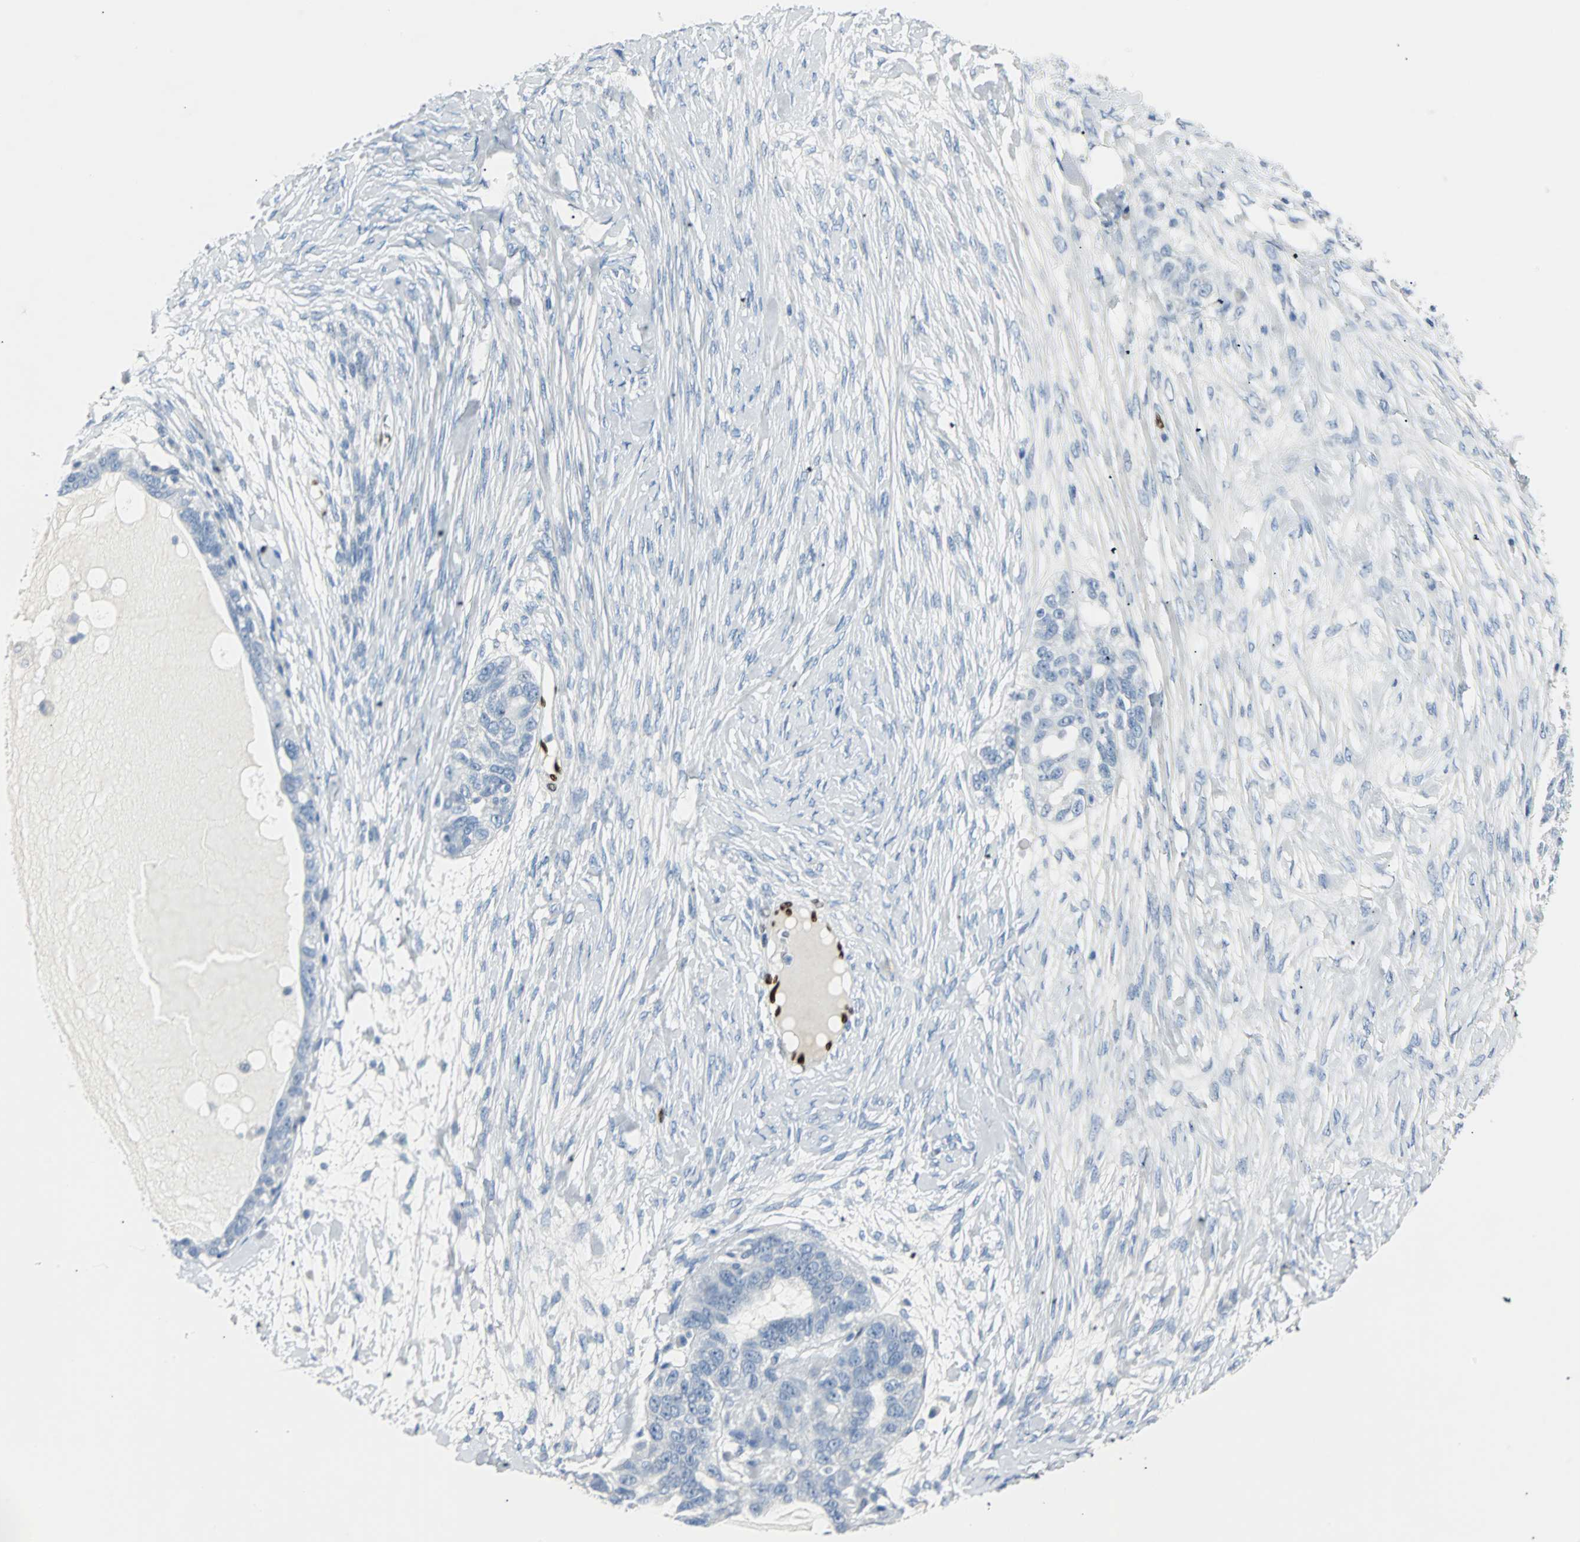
{"staining": {"intensity": "negative", "quantity": "none", "location": "none"}, "tissue": "ovarian cancer", "cell_type": "Tumor cells", "image_type": "cancer", "snomed": [{"axis": "morphology", "description": "Cystadenocarcinoma, serous, NOS"}, {"axis": "topography", "description": "Ovary"}], "caption": "Human ovarian cancer stained for a protein using immunohistochemistry exhibits no positivity in tumor cells.", "gene": "IL33", "patient": {"sex": "female", "age": 82}}